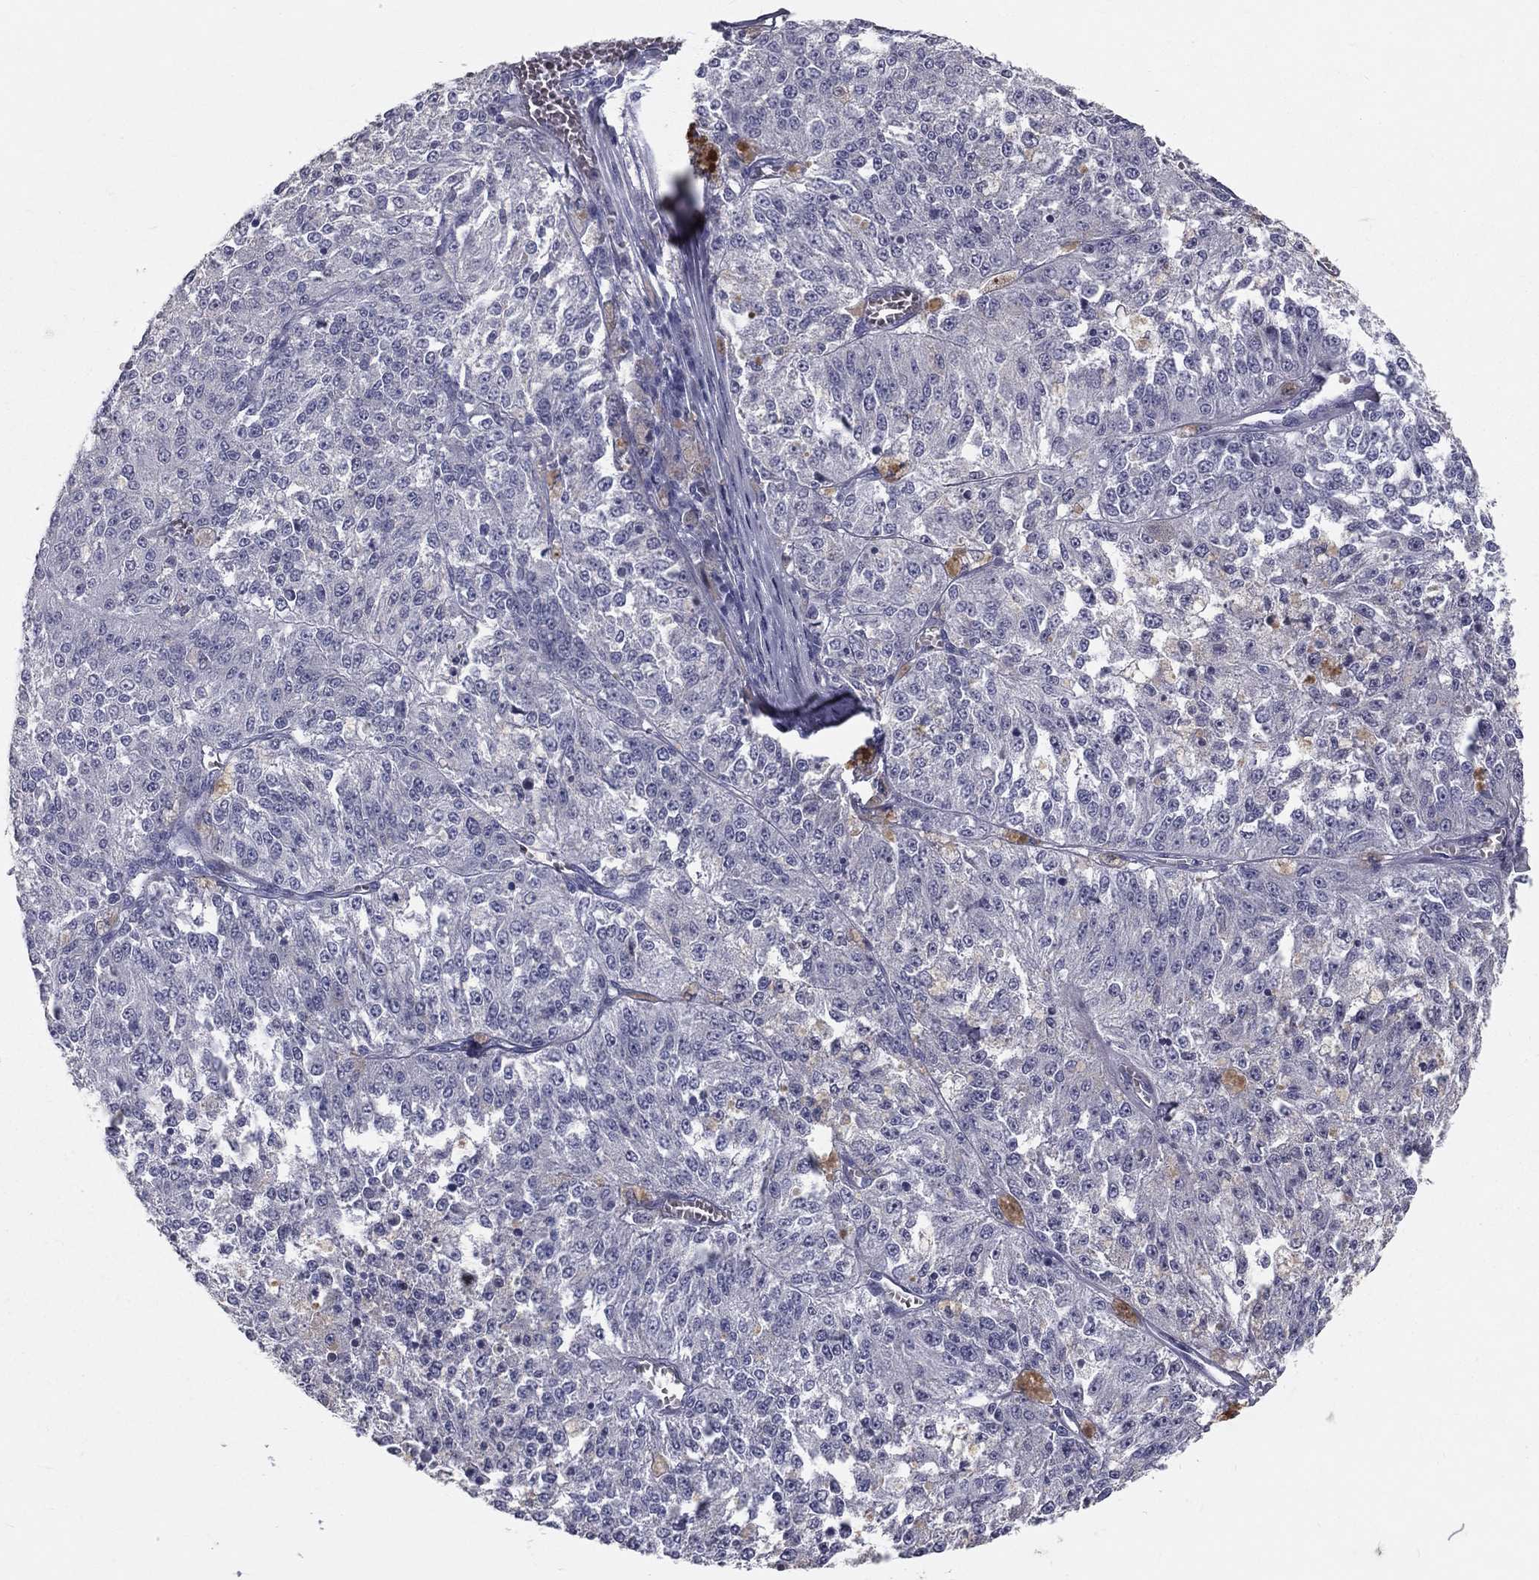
{"staining": {"intensity": "negative", "quantity": "none", "location": "none"}, "tissue": "melanoma", "cell_type": "Tumor cells", "image_type": "cancer", "snomed": [{"axis": "morphology", "description": "Malignant melanoma, Metastatic site"}, {"axis": "topography", "description": "Lymph node"}], "caption": "Protein analysis of melanoma demonstrates no significant expression in tumor cells.", "gene": "TFPI2", "patient": {"sex": "female", "age": 64}}